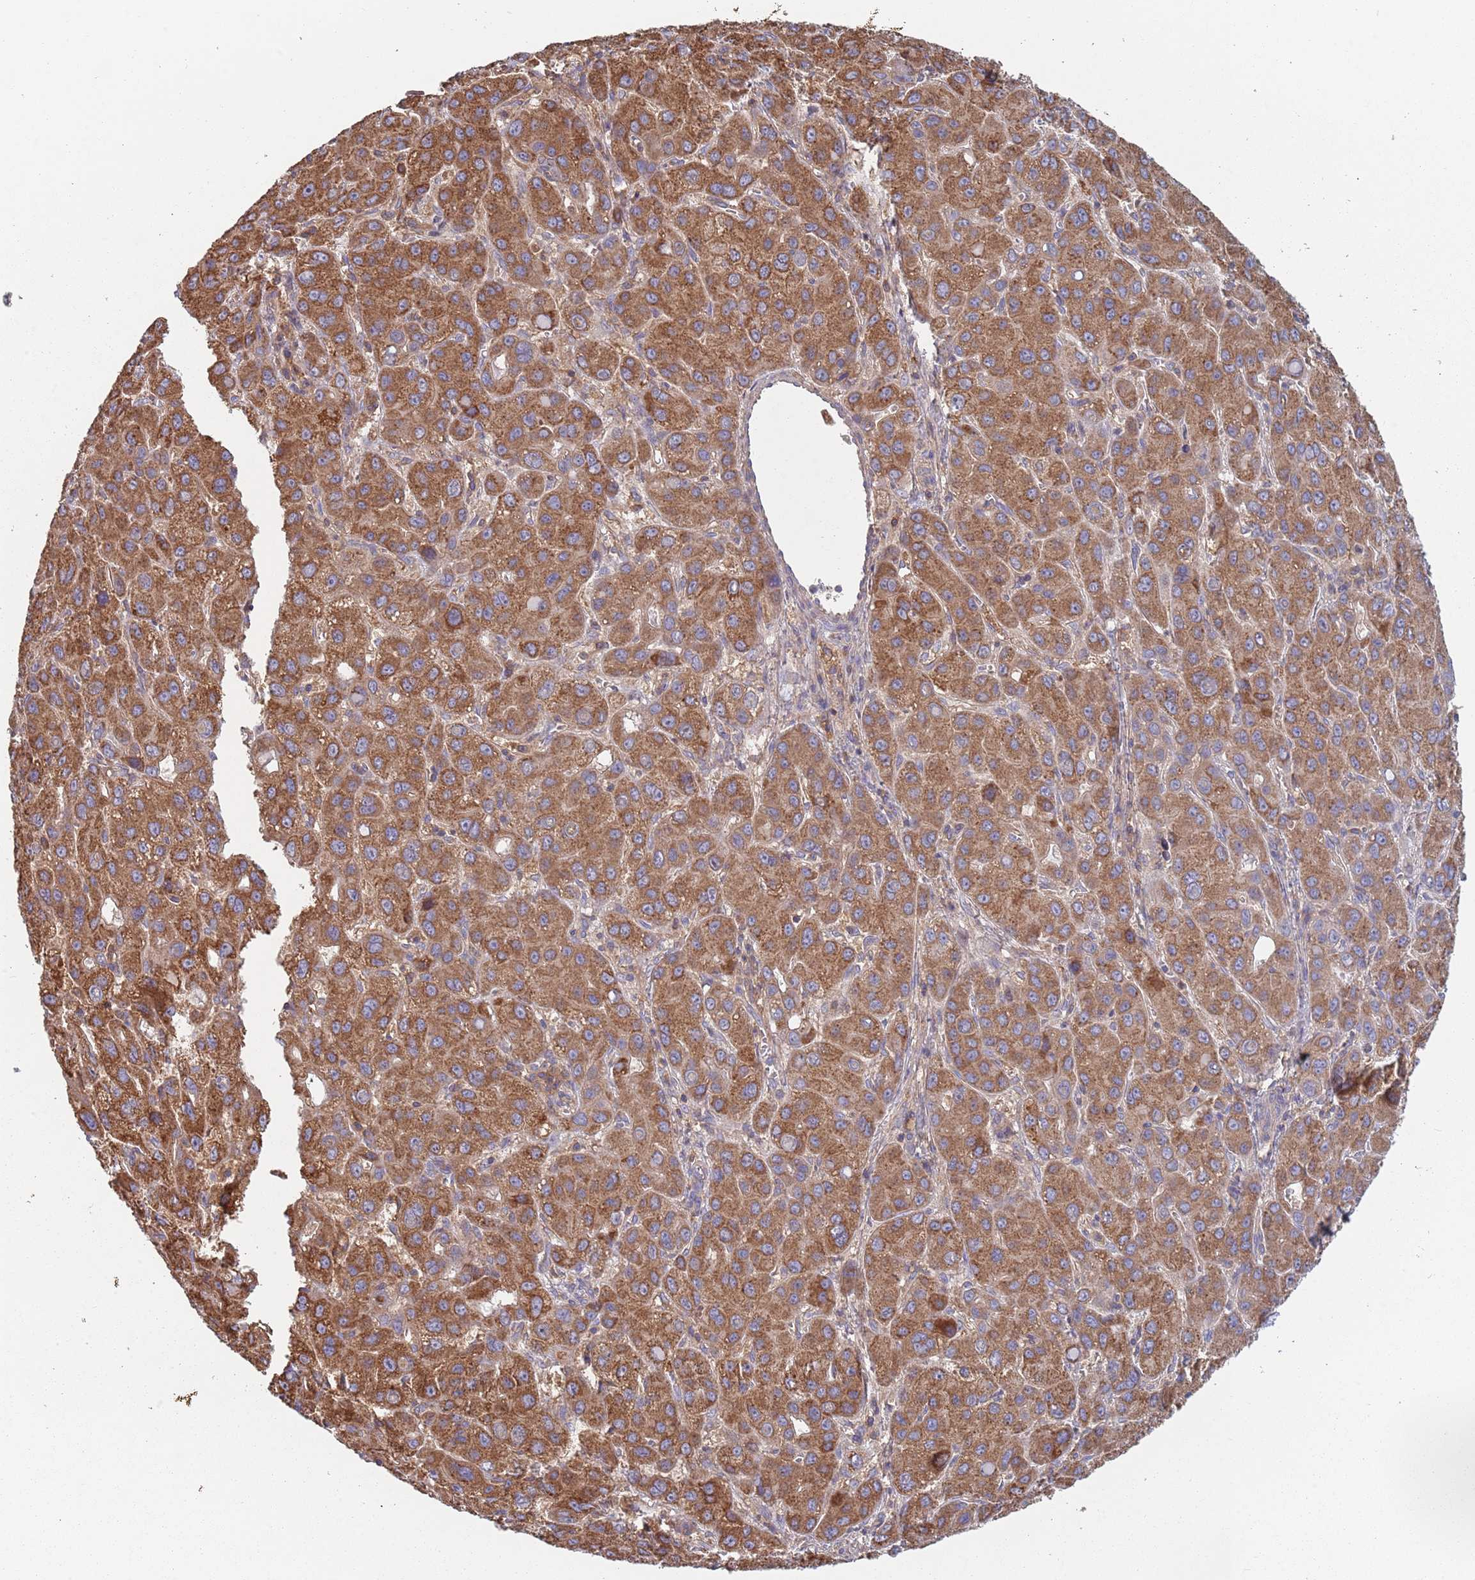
{"staining": {"intensity": "strong", "quantity": ">75%", "location": "cytoplasmic/membranous"}, "tissue": "liver cancer", "cell_type": "Tumor cells", "image_type": "cancer", "snomed": [{"axis": "morphology", "description": "Carcinoma, Hepatocellular, NOS"}, {"axis": "topography", "description": "Liver"}], "caption": "There is high levels of strong cytoplasmic/membranous staining in tumor cells of liver cancer, as demonstrated by immunohistochemical staining (brown color).", "gene": "GDI2", "patient": {"sex": "male", "age": 55}}